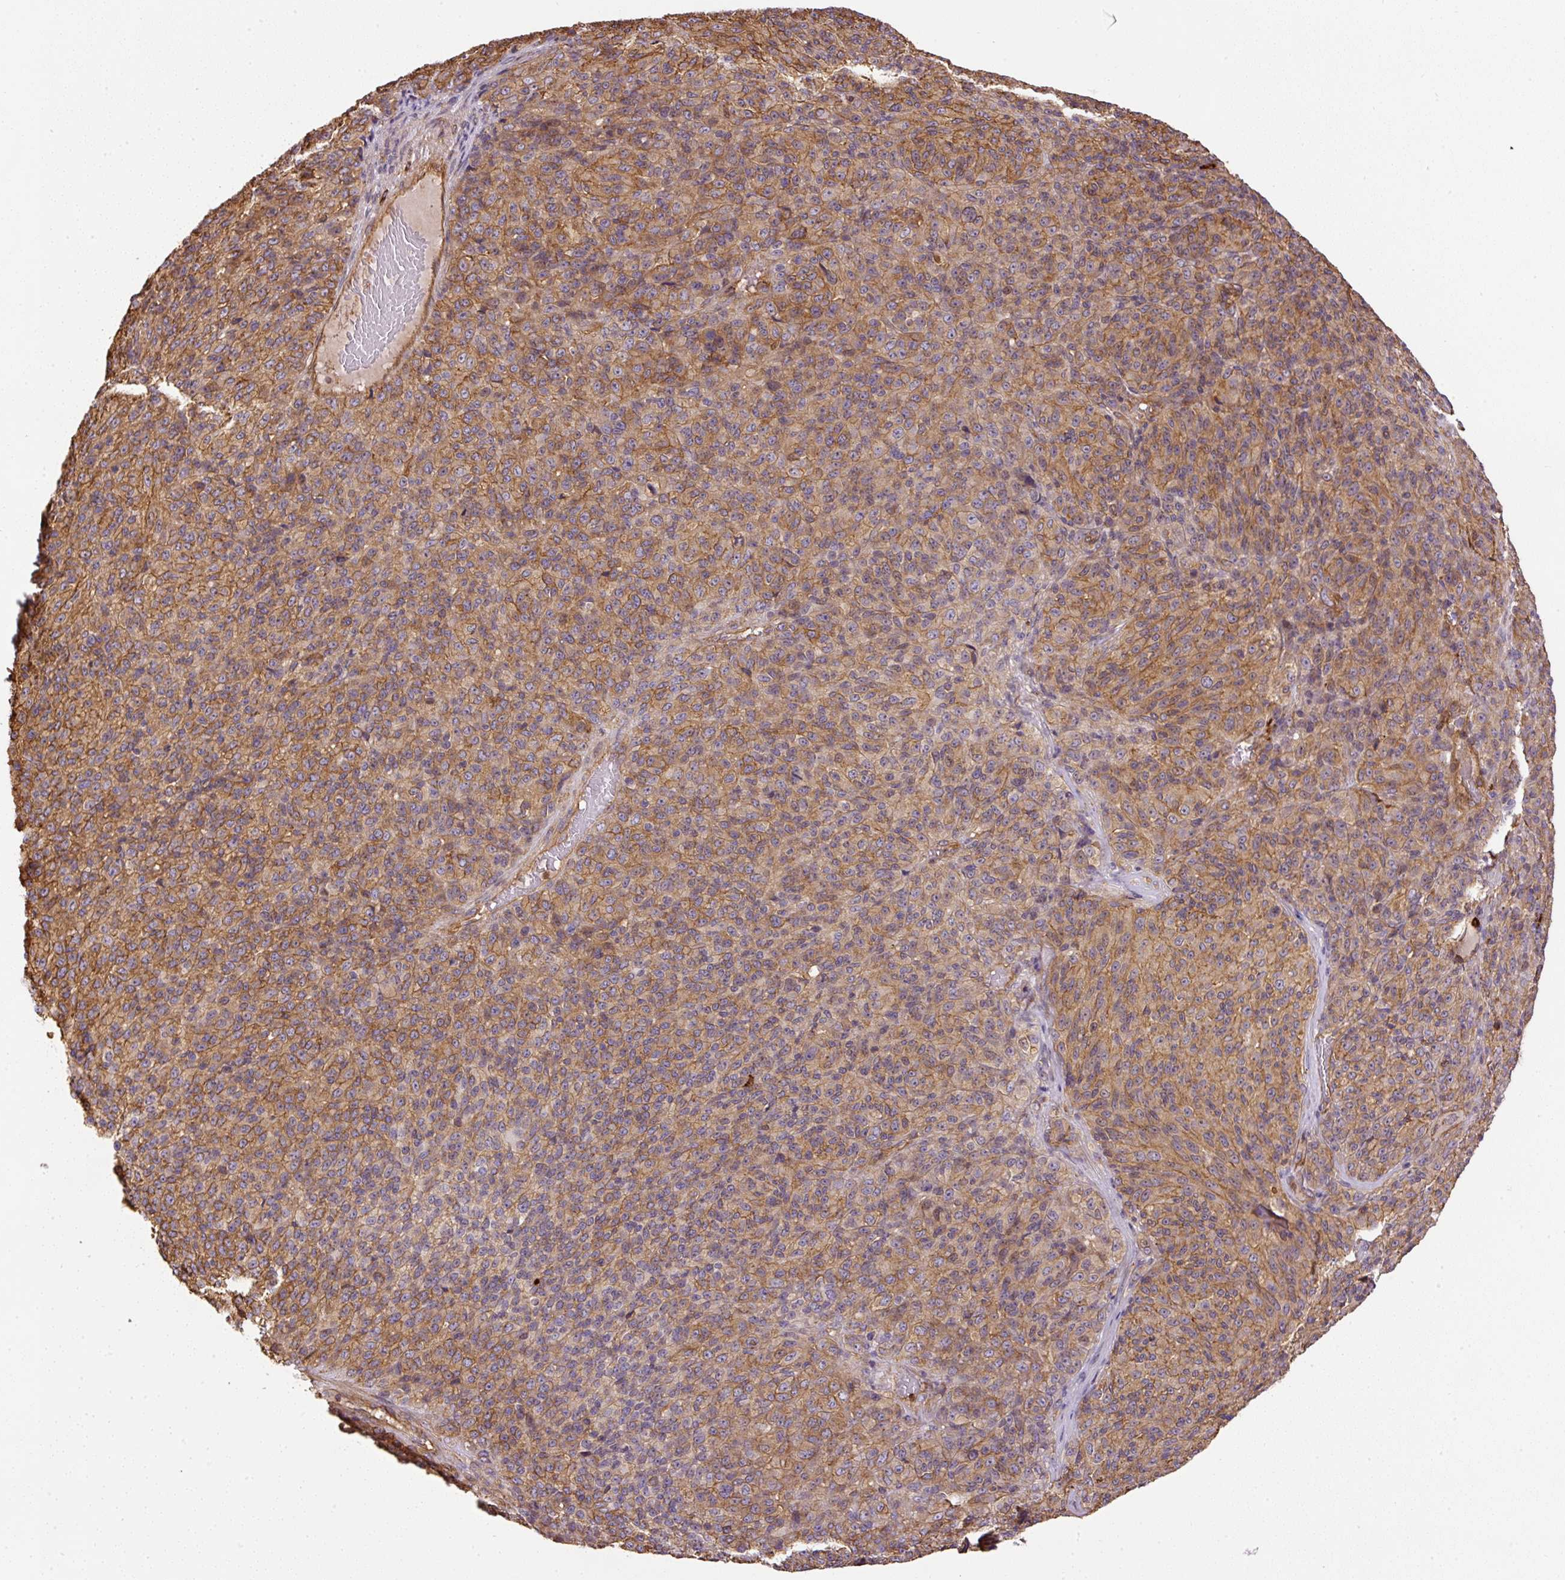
{"staining": {"intensity": "moderate", "quantity": ">75%", "location": "cytoplasmic/membranous"}, "tissue": "melanoma", "cell_type": "Tumor cells", "image_type": "cancer", "snomed": [{"axis": "morphology", "description": "Malignant melanoma, Metastatic site"}, {"axis": "topography", "description": "Brain"}], "caption": "This is an image of IHC staining of melanoma, which shows moderate expression in the cytoplasmic/membranous of tumor cells.", "gene": "B3GALT5", "patient": {"sex": "female", "age": 56}}